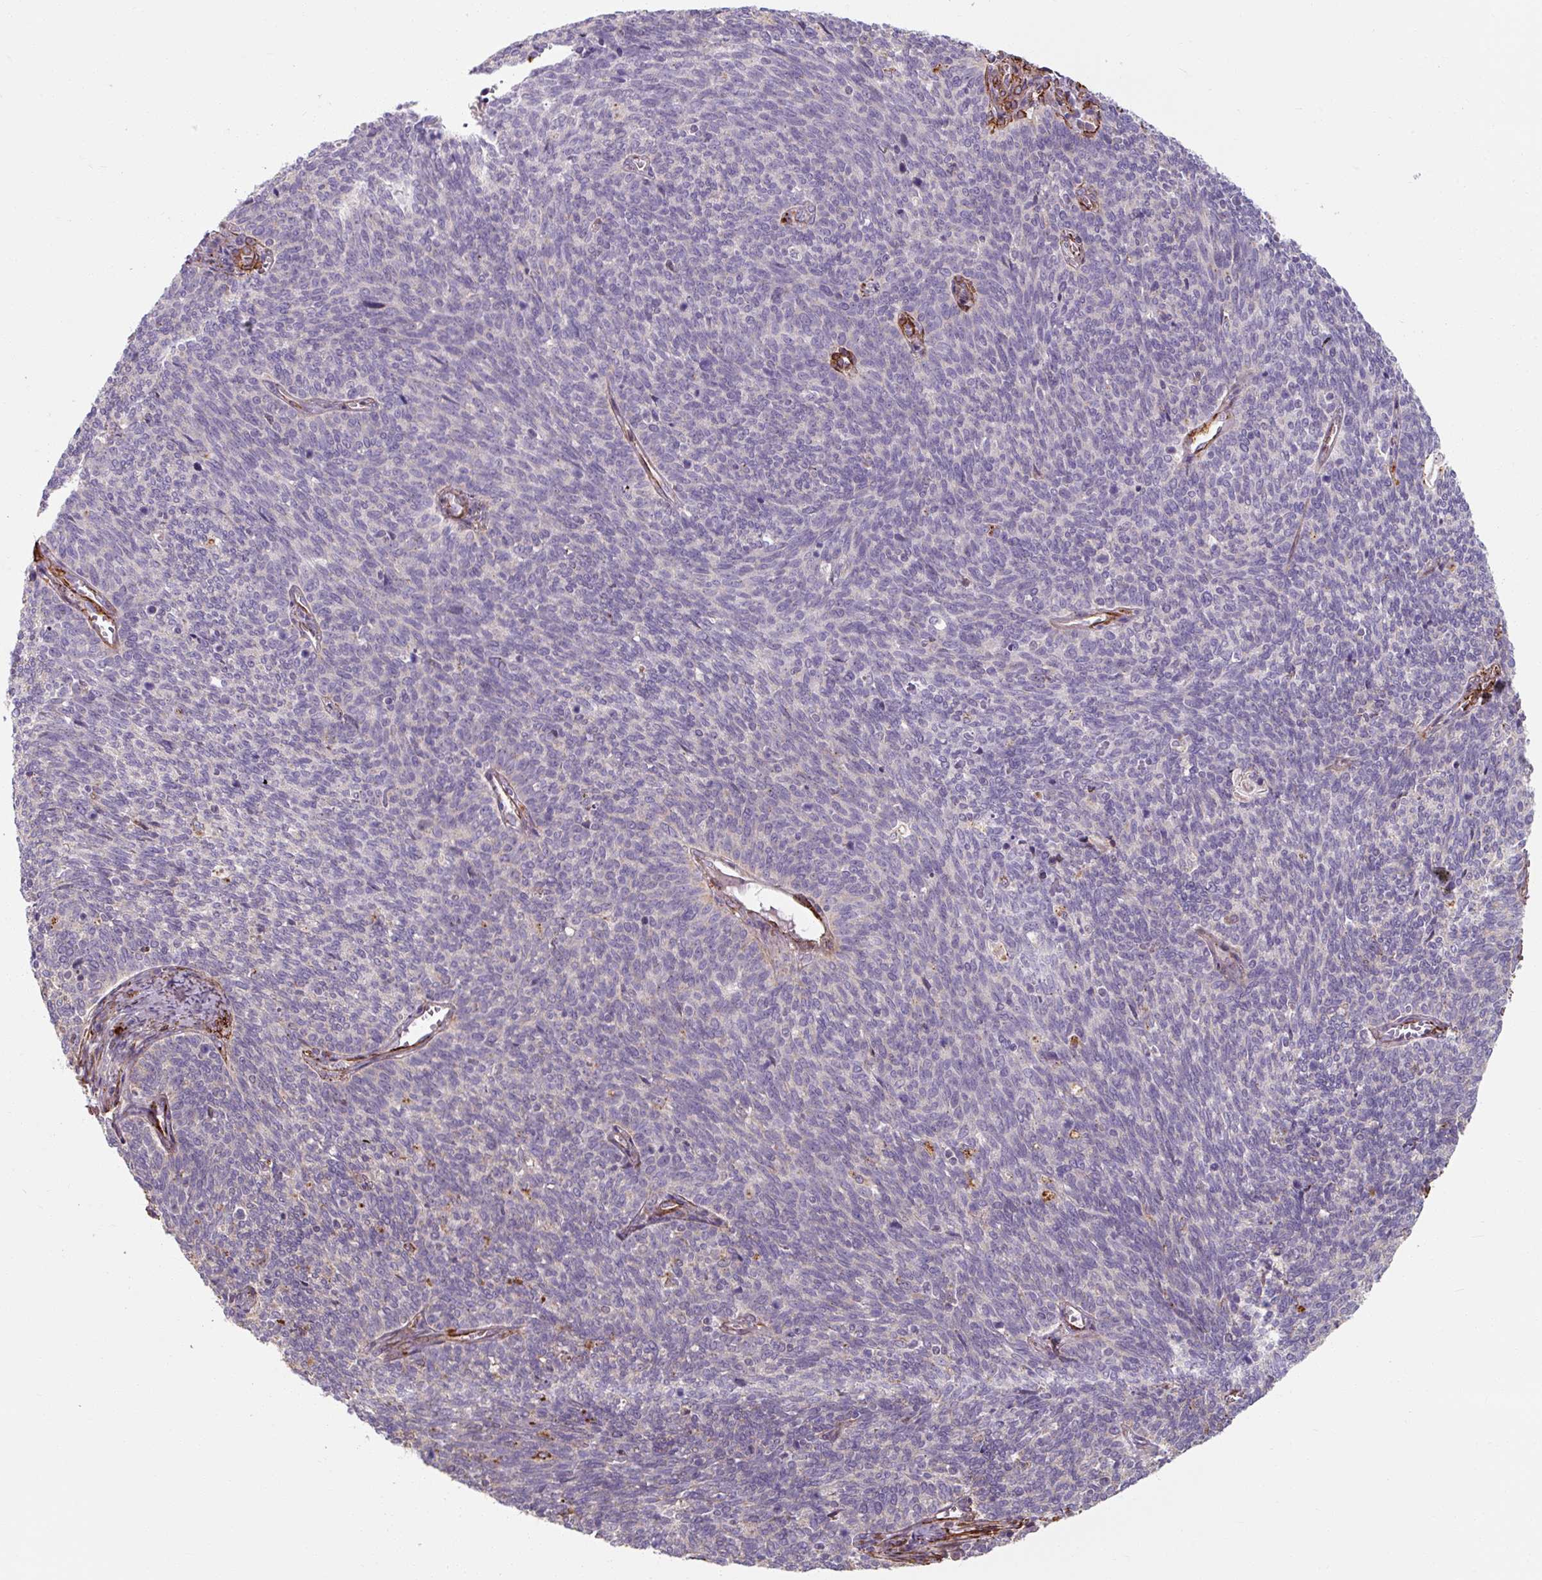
{"staining": {"intensity": "negative", "quantity": "none", "location": "none"}, "tissue": "cervical cancer", "cell_type": "Tumor cells", "image_type": "cancer", "snomed": [{"axis": "morphology", "description": "Squamous cell carcinoma, NOS"}, {"axis": "topography", "description": "Cervix"}], "caption": "High magnification brightfield microscopy of squamous cell carcinoma (cervical) stained with DAB (brown) and counterstained with hematoxylin (blue): tumor cells show no significant staining.", "gene": "MRPS5", "patient": {"sex": "female", "age": 39}}